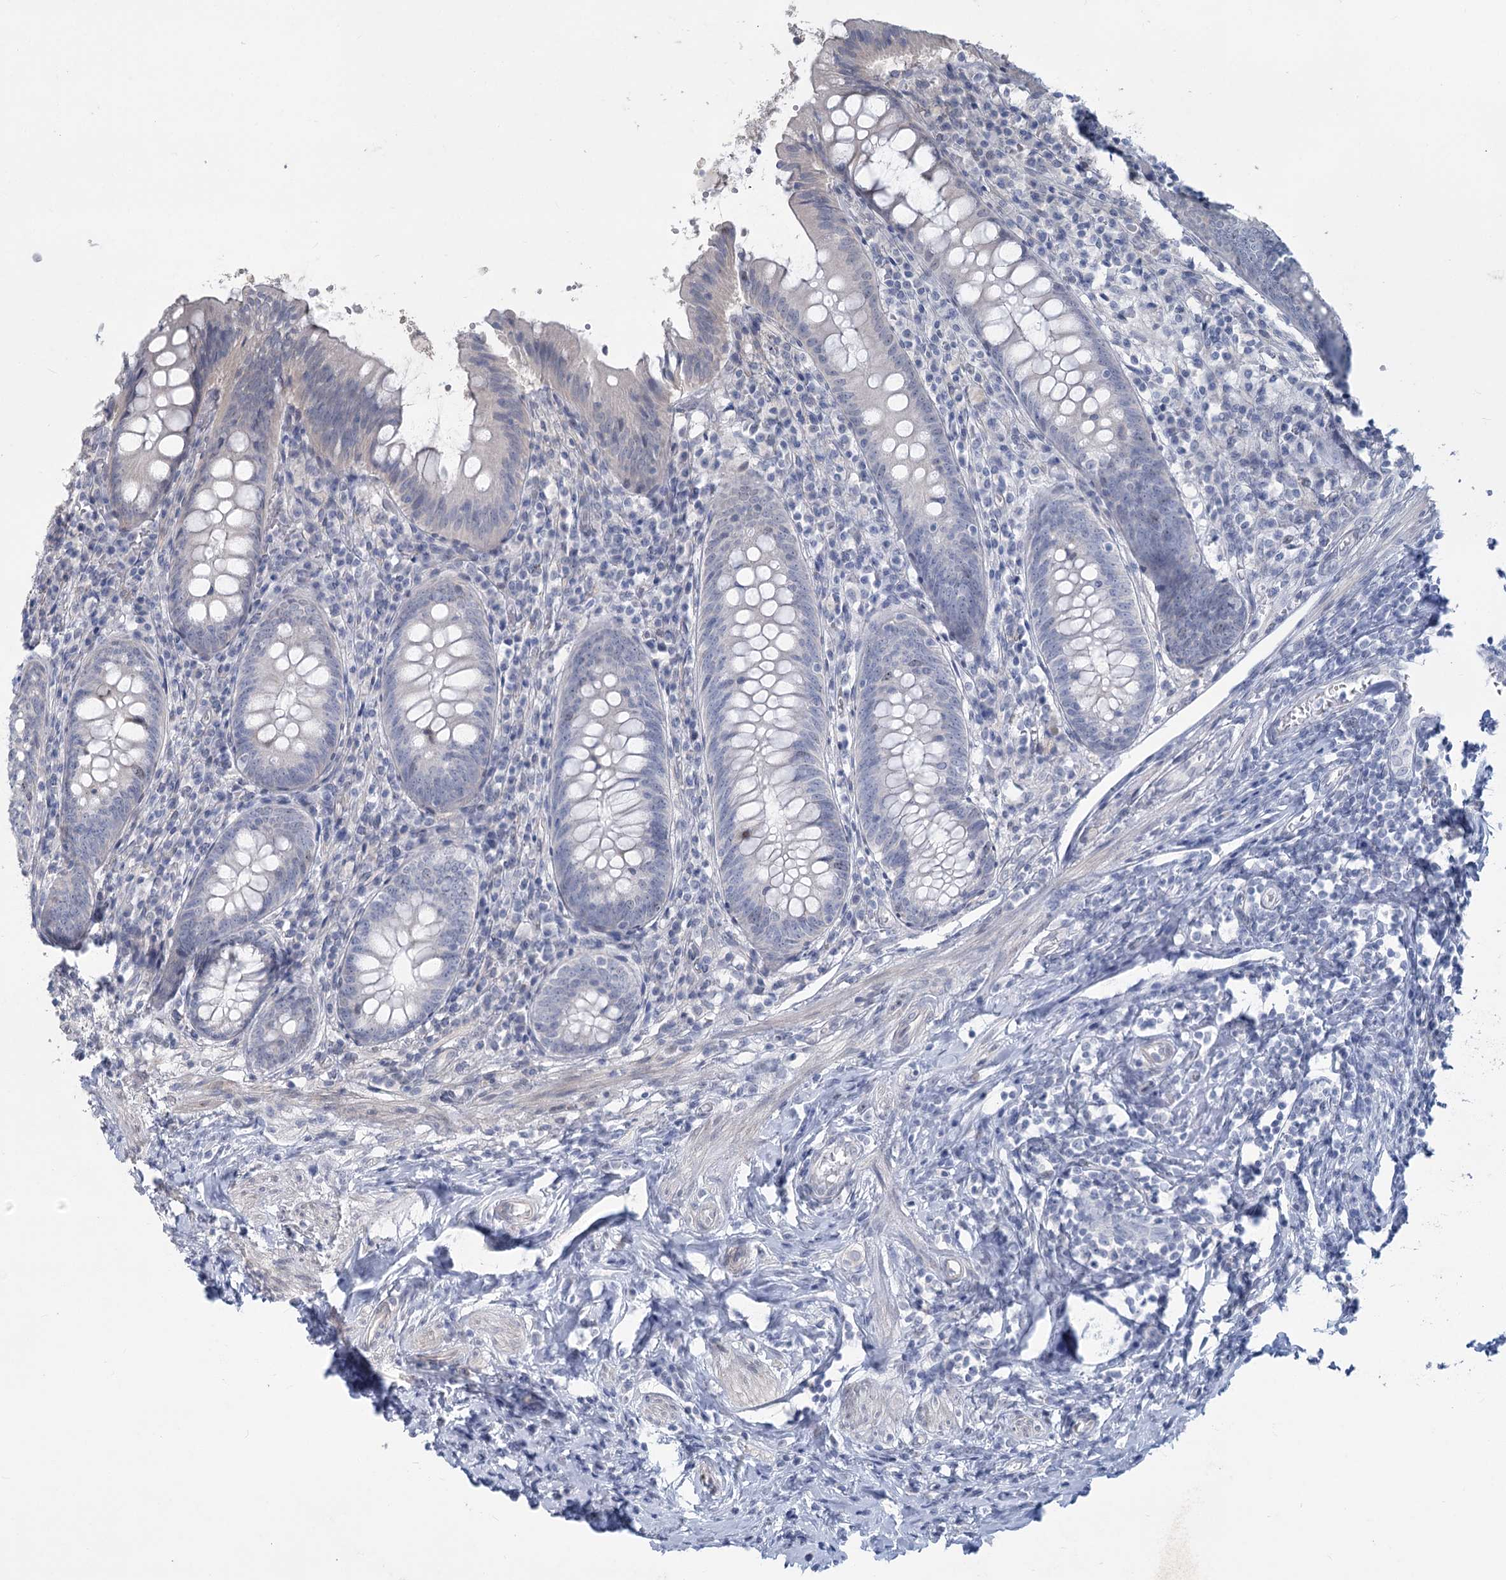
{"staining": {"intensity": "negative", "quantity": "none", "location": "none"}, "tissue": "appendix", "cell_type": "Glandular cells", "image_type": "normal", "snomed": [{"axis": "morphology", "description": "Normal tissue, NOS"}, {"axis": "topography", "description": "Appendix"}], "caption": "An IHC image of normal appendix is shown. There is no staining in glandular cells of appendix.", "gene": "ABITRAM", "patient": {"sex": "female", "age": 54}}